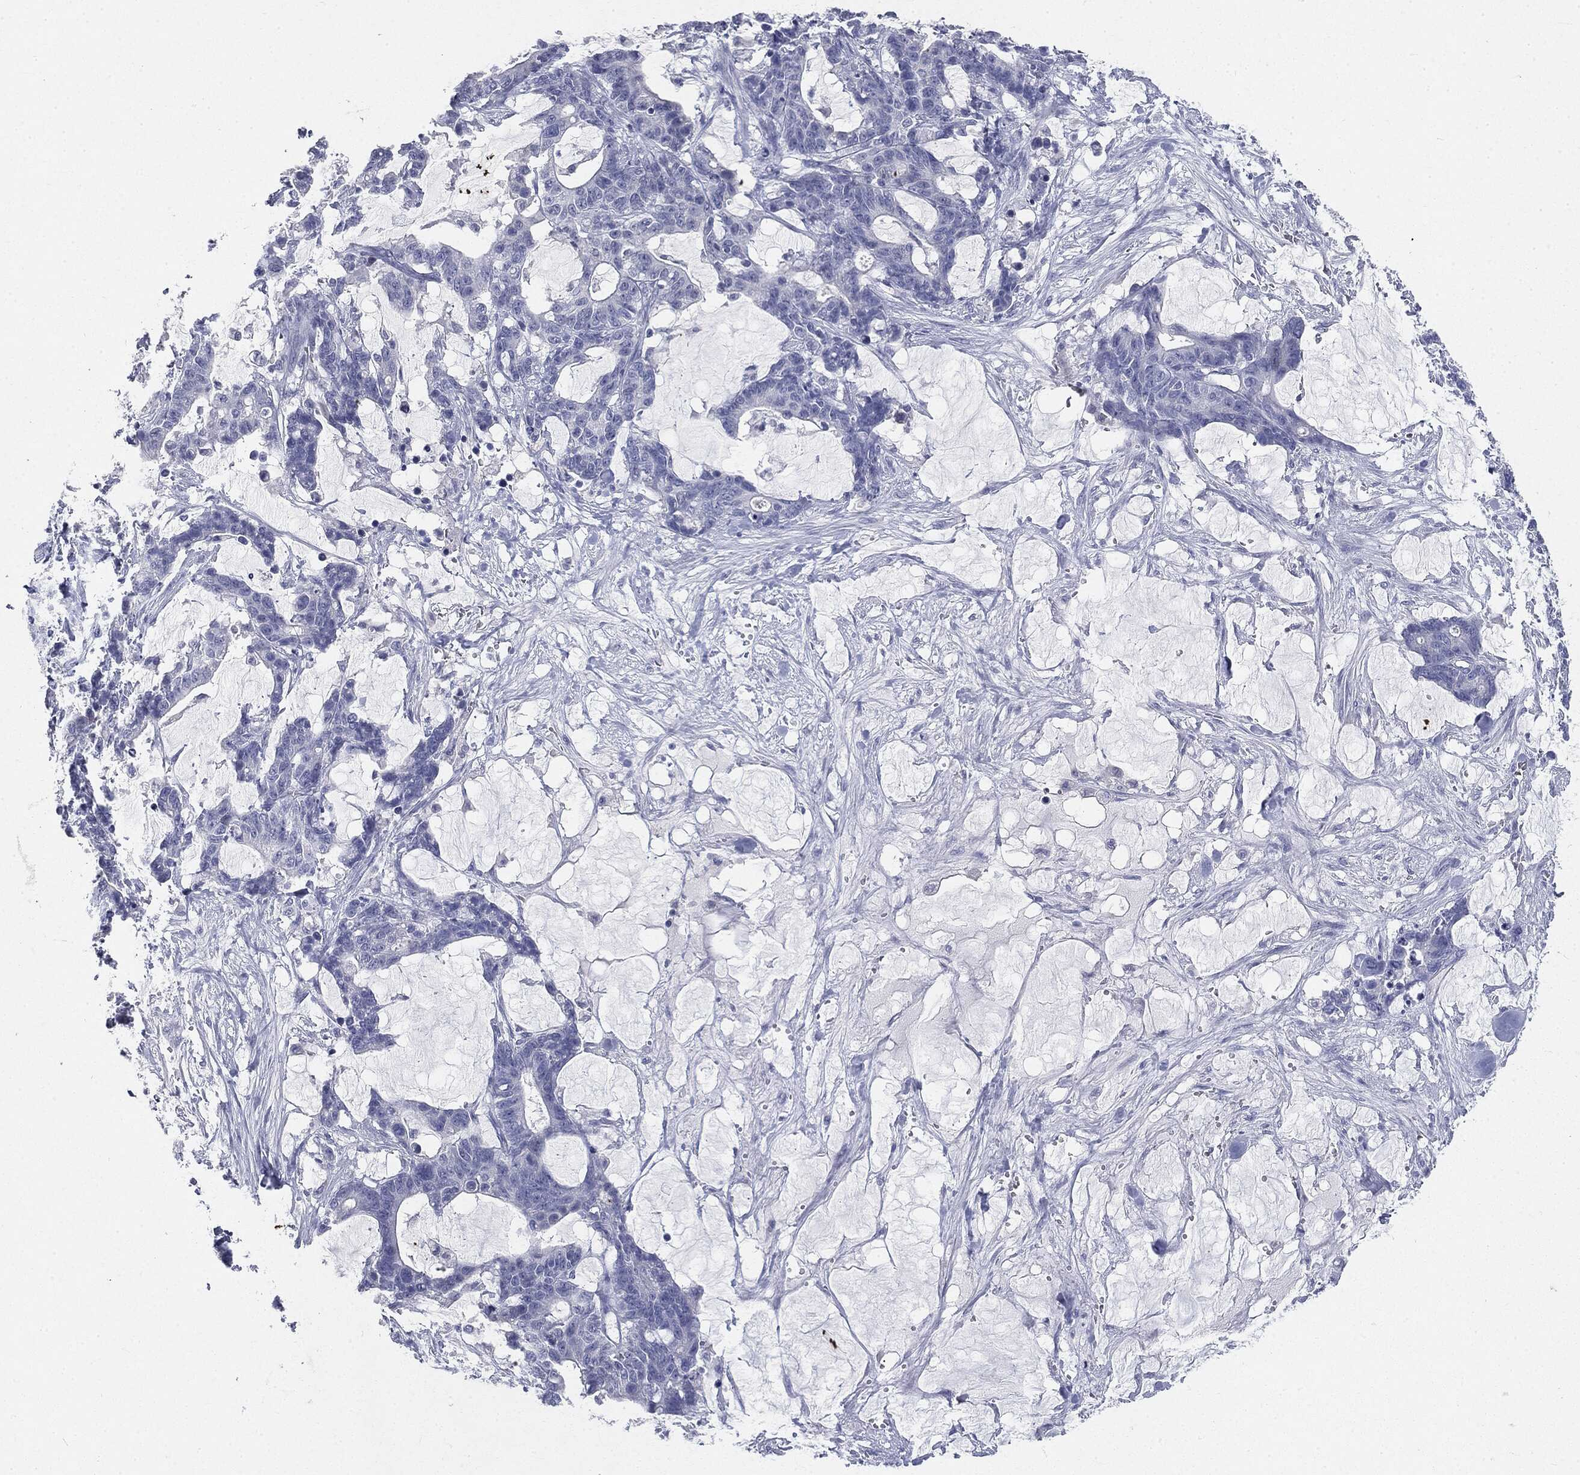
{"staining": {"intensity": "negative", "quantity": "none", "location": "none"}, "tissue": "stomach cancer", "cell_type": "Tumor cells", "image_type": "cancer", "snomed": [{"axis": "morphology", "description": "Normal tissue, NOS"}, {"axis": "morphology", "description": "Adenocarcinoma, NOS"}, {"axis": "topography", "description": "Stomach"}], "caption": "Immunohistochemistry of stomach adenocarcinoma shows no staining in tumor cells.", "gene": "CGB1", "patient": {"sex": "female", "age": 64}}